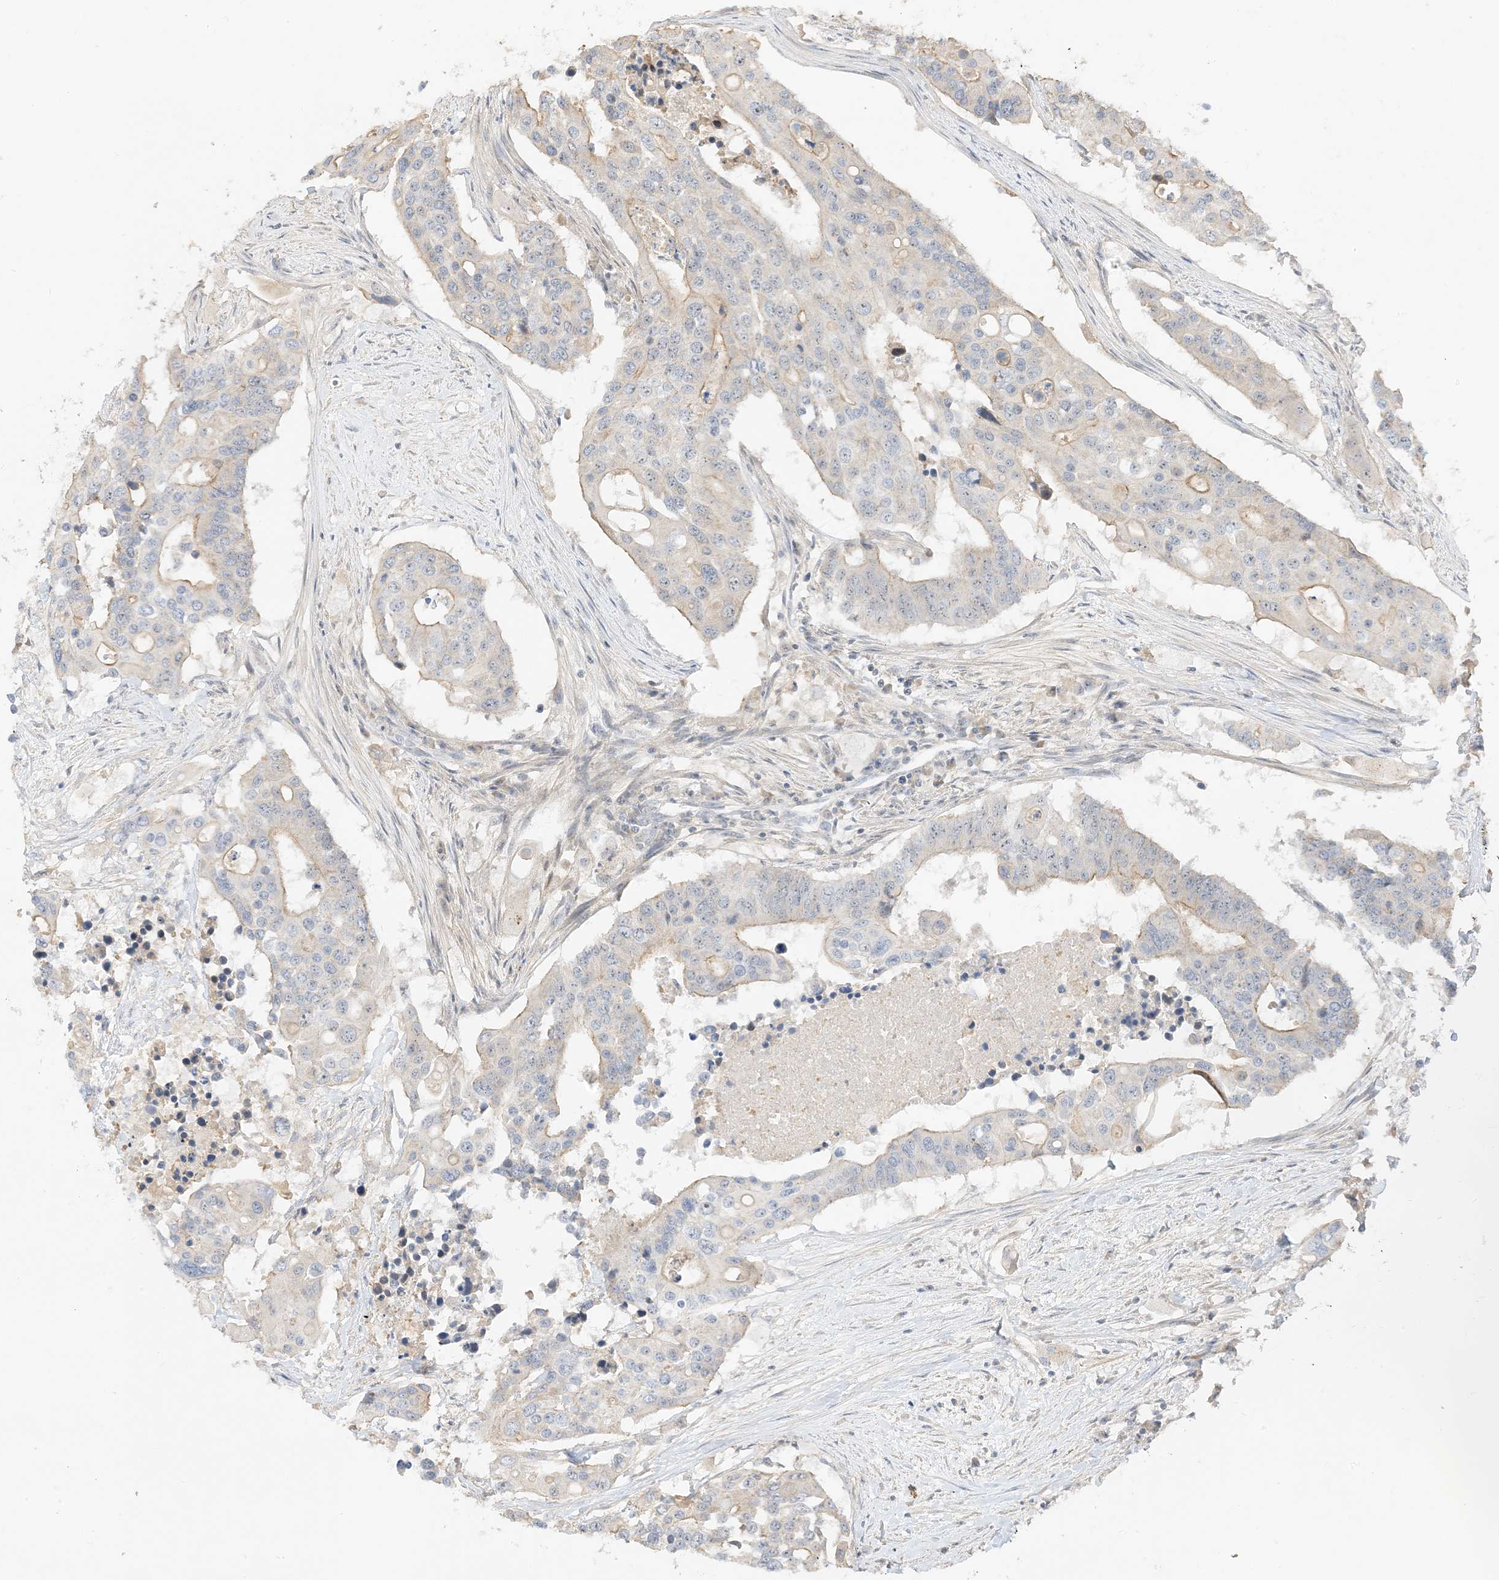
{"staining": {"intensity": "weak", "quantity": "<25%", "location": "cytoplasmic/membranous"}, "tissue": "colorectal cancer", "cell_type": "Tumor cells", "image_type": "cancer", "snomed": [{"axis": "morphology", "description": "Adenocarcinoma, NOS"}, {"axis": "topography", "description": "Colon"}], "caption": "Tumor cells show no significant protein expression in adenocarcinoma (colorectal).", "gene": "ETAA1", "patient": {"sex": "male", "age": 77}}